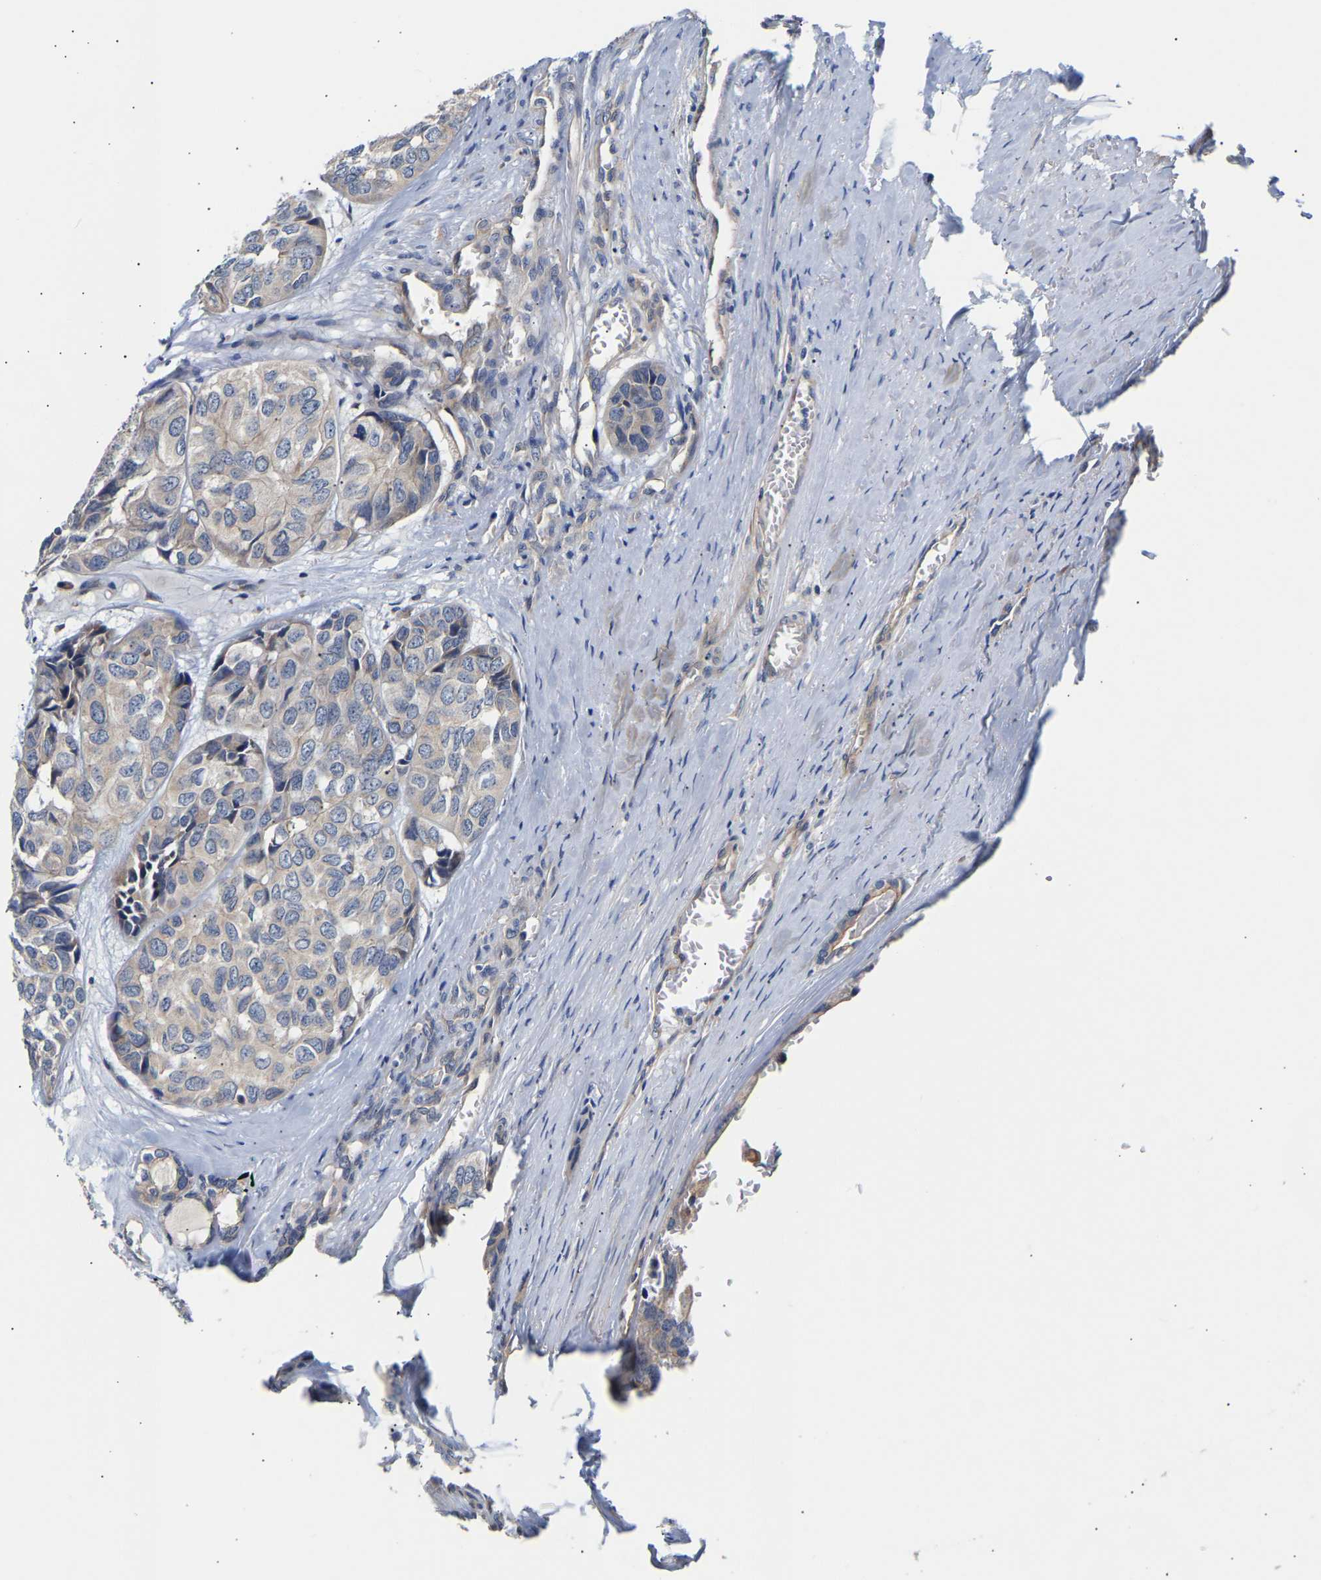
{"staining": {"intensity": "weak", "quantity": "<25%", "location": "cytoplasmic/membranous"}, "tissue": "head and neck cancer", "cell_type": "Tumor cells", "image_type": "cancer", "snomed": [{"axis": "morphology", "description": "Adenocarcinoma, NOS"}, {"axis": "topography", "description": "Salivary gland, NOS"}, {"axis": "topography", "description": "Head-Neck"}], "caption": "Immunohistochemical staining of head and neck cancer exhibits no significant staining in tumor cells.", "gene": "KASH5", "patient": {"sex": "female", "age": 76}}